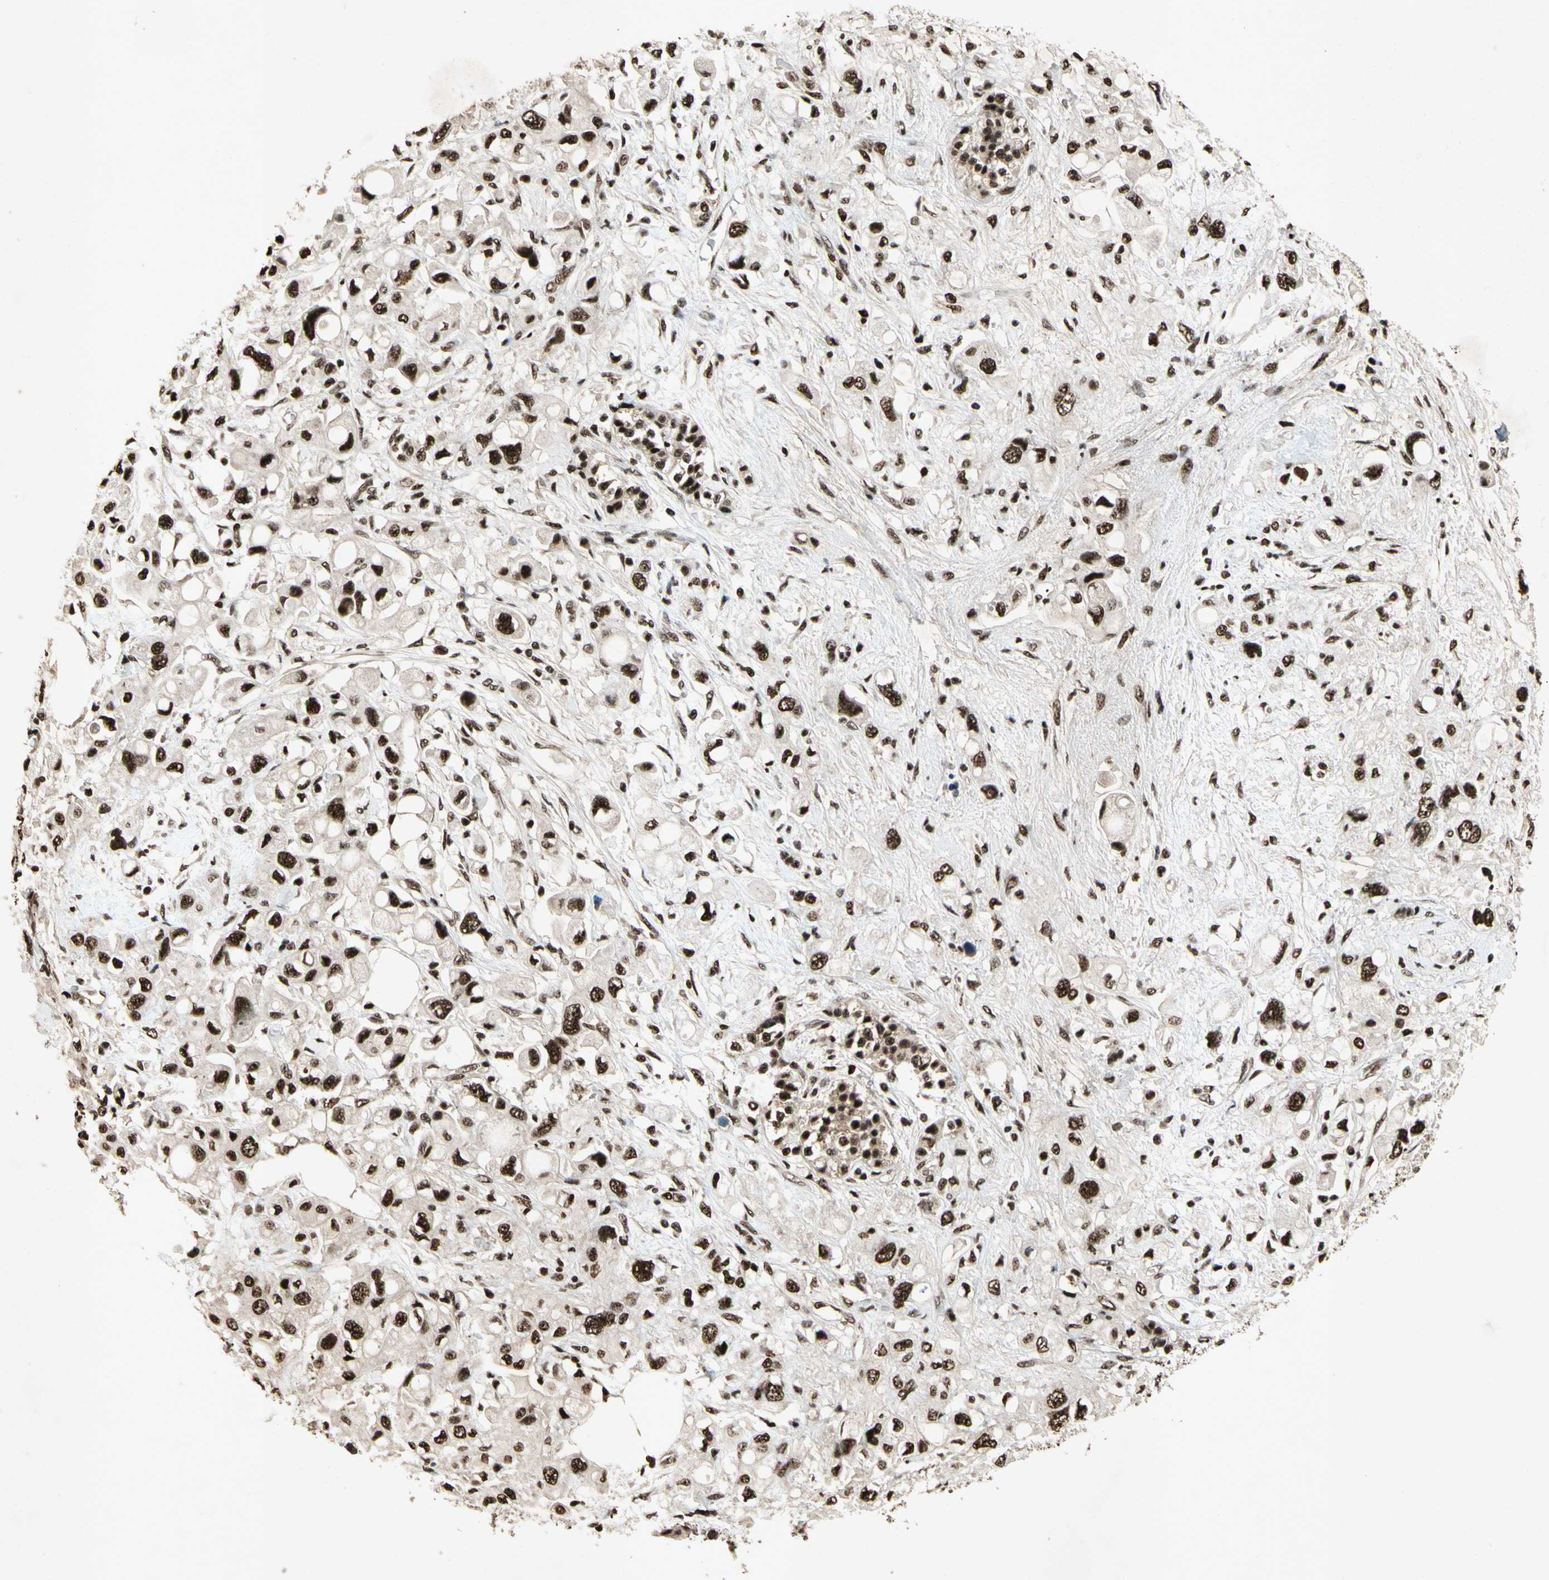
{"staining": {"intensity": "strong", "quantity": ">75%", "location": "nuclear"}, "tissue": "pancreatic cancer", "cell_type": "Tumor cells", "image_type": "cancer", "snomed": [{"axis": "morphology", "description": "Adenocarcinoma, NOS"}, {"axis": "topography", "description": "Pancreas"}], "caption": "Adenocarcinoma (pancreatic) stained for a protein demonstrates strong nuclear positivity in tumor cells.", "gene": "TBX2", "patient": {"sex": "female", "age": 56}}